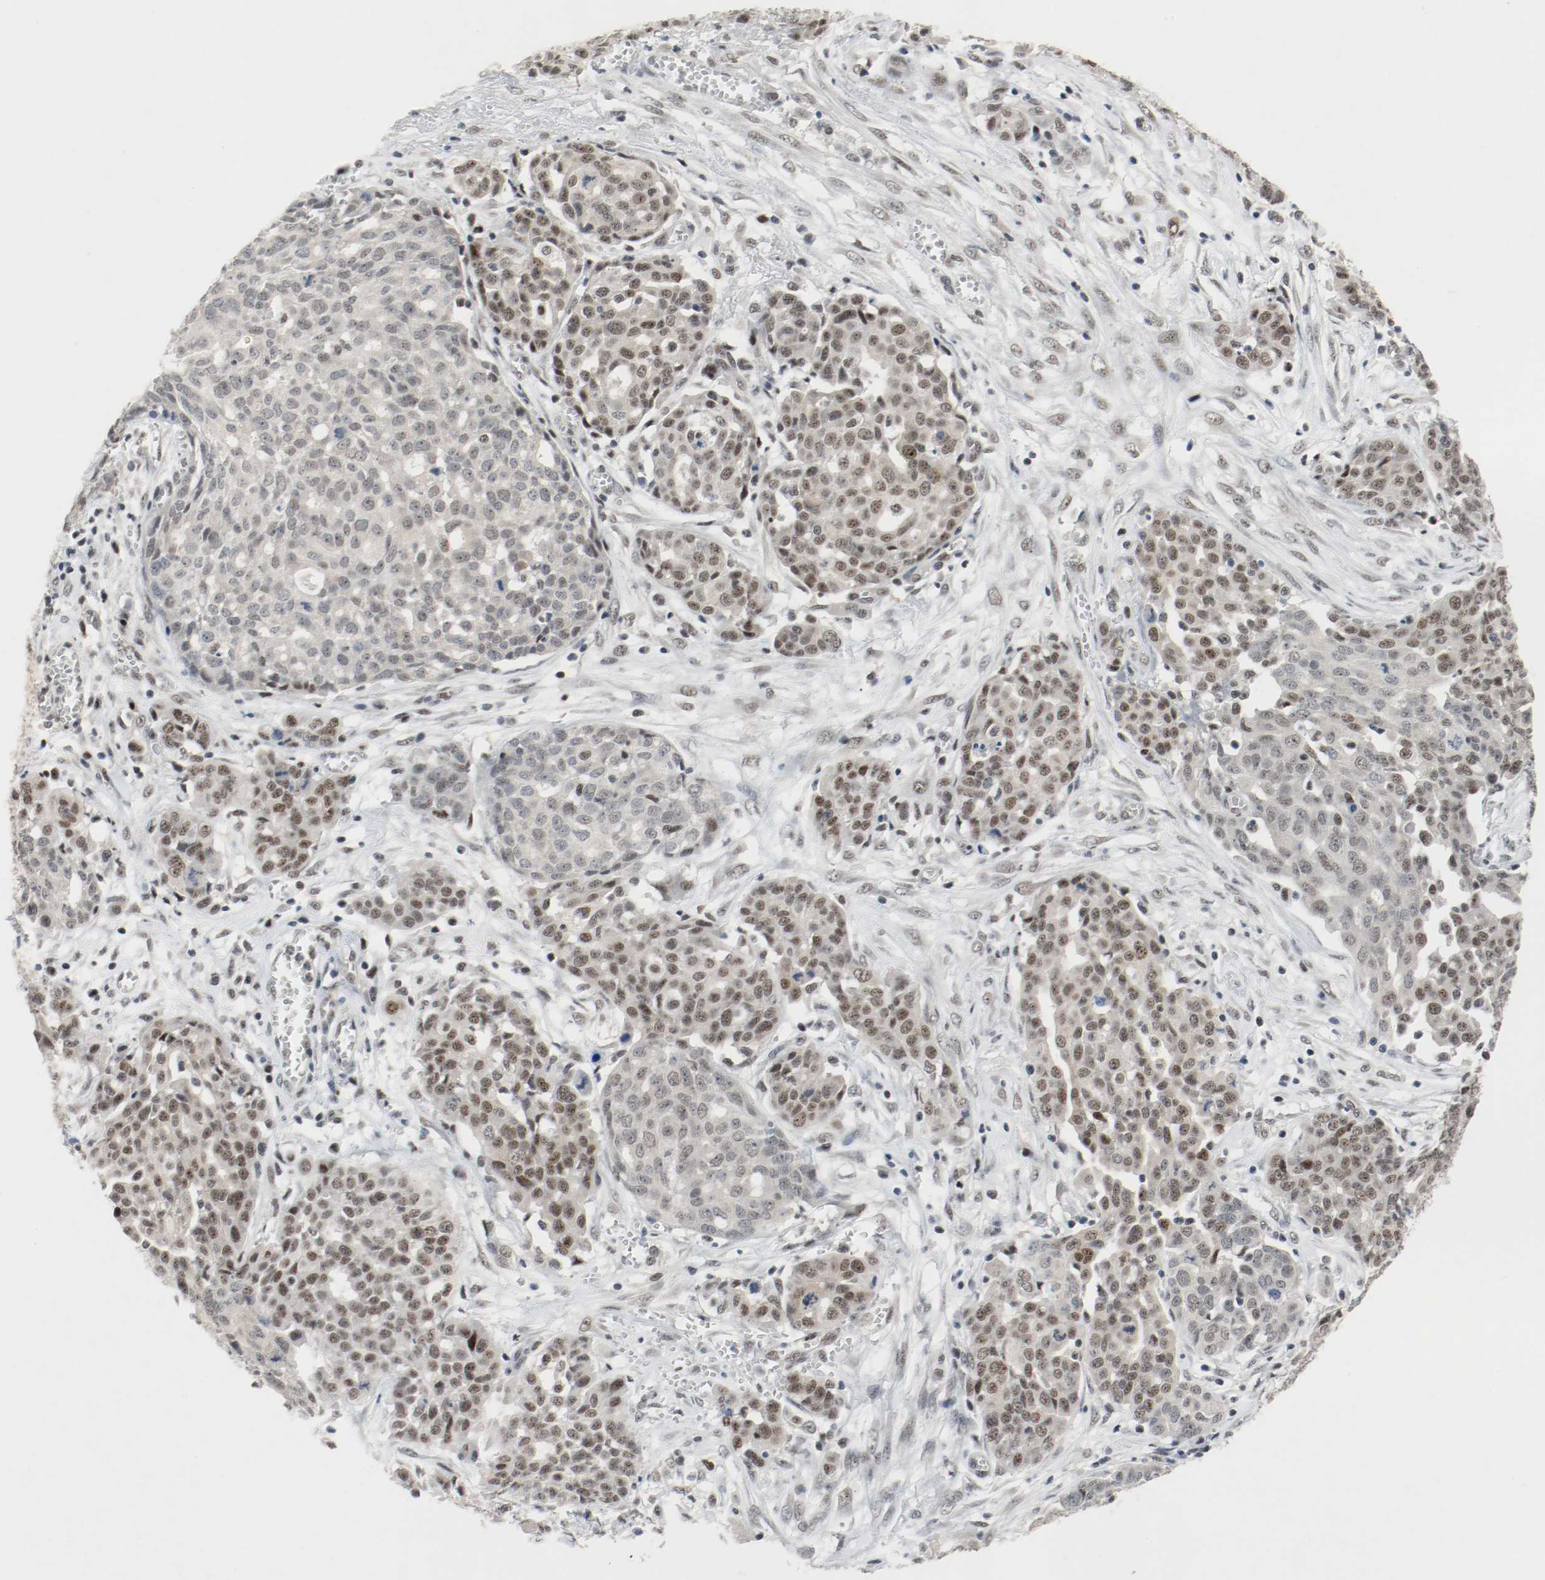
{"staining": {"intensity": "moderate", "quantity": "25%-75%", "location": "nuclear"}, "tissue": "ovarian cancer", "cell_type": "Tumor cells", "image_type": "cancer", "snomed": [{"axis": "morphology", "description": "Cystadenocarcinoma, serous, NOS"}, {"axis": "topography", "description": "Soft tissue"}, {"axis": "topography", "description": "Ovary"}], "caption": "Protein expression by immunohistochemistry demonstrates moderate nuclear staining in about 25%-75% of tumor cells in ovarian cancer. (IHC, brightfield microscopy, high magnification).", "gene": "ASH1L", "patient": {"sex": "female", "age": 57}}